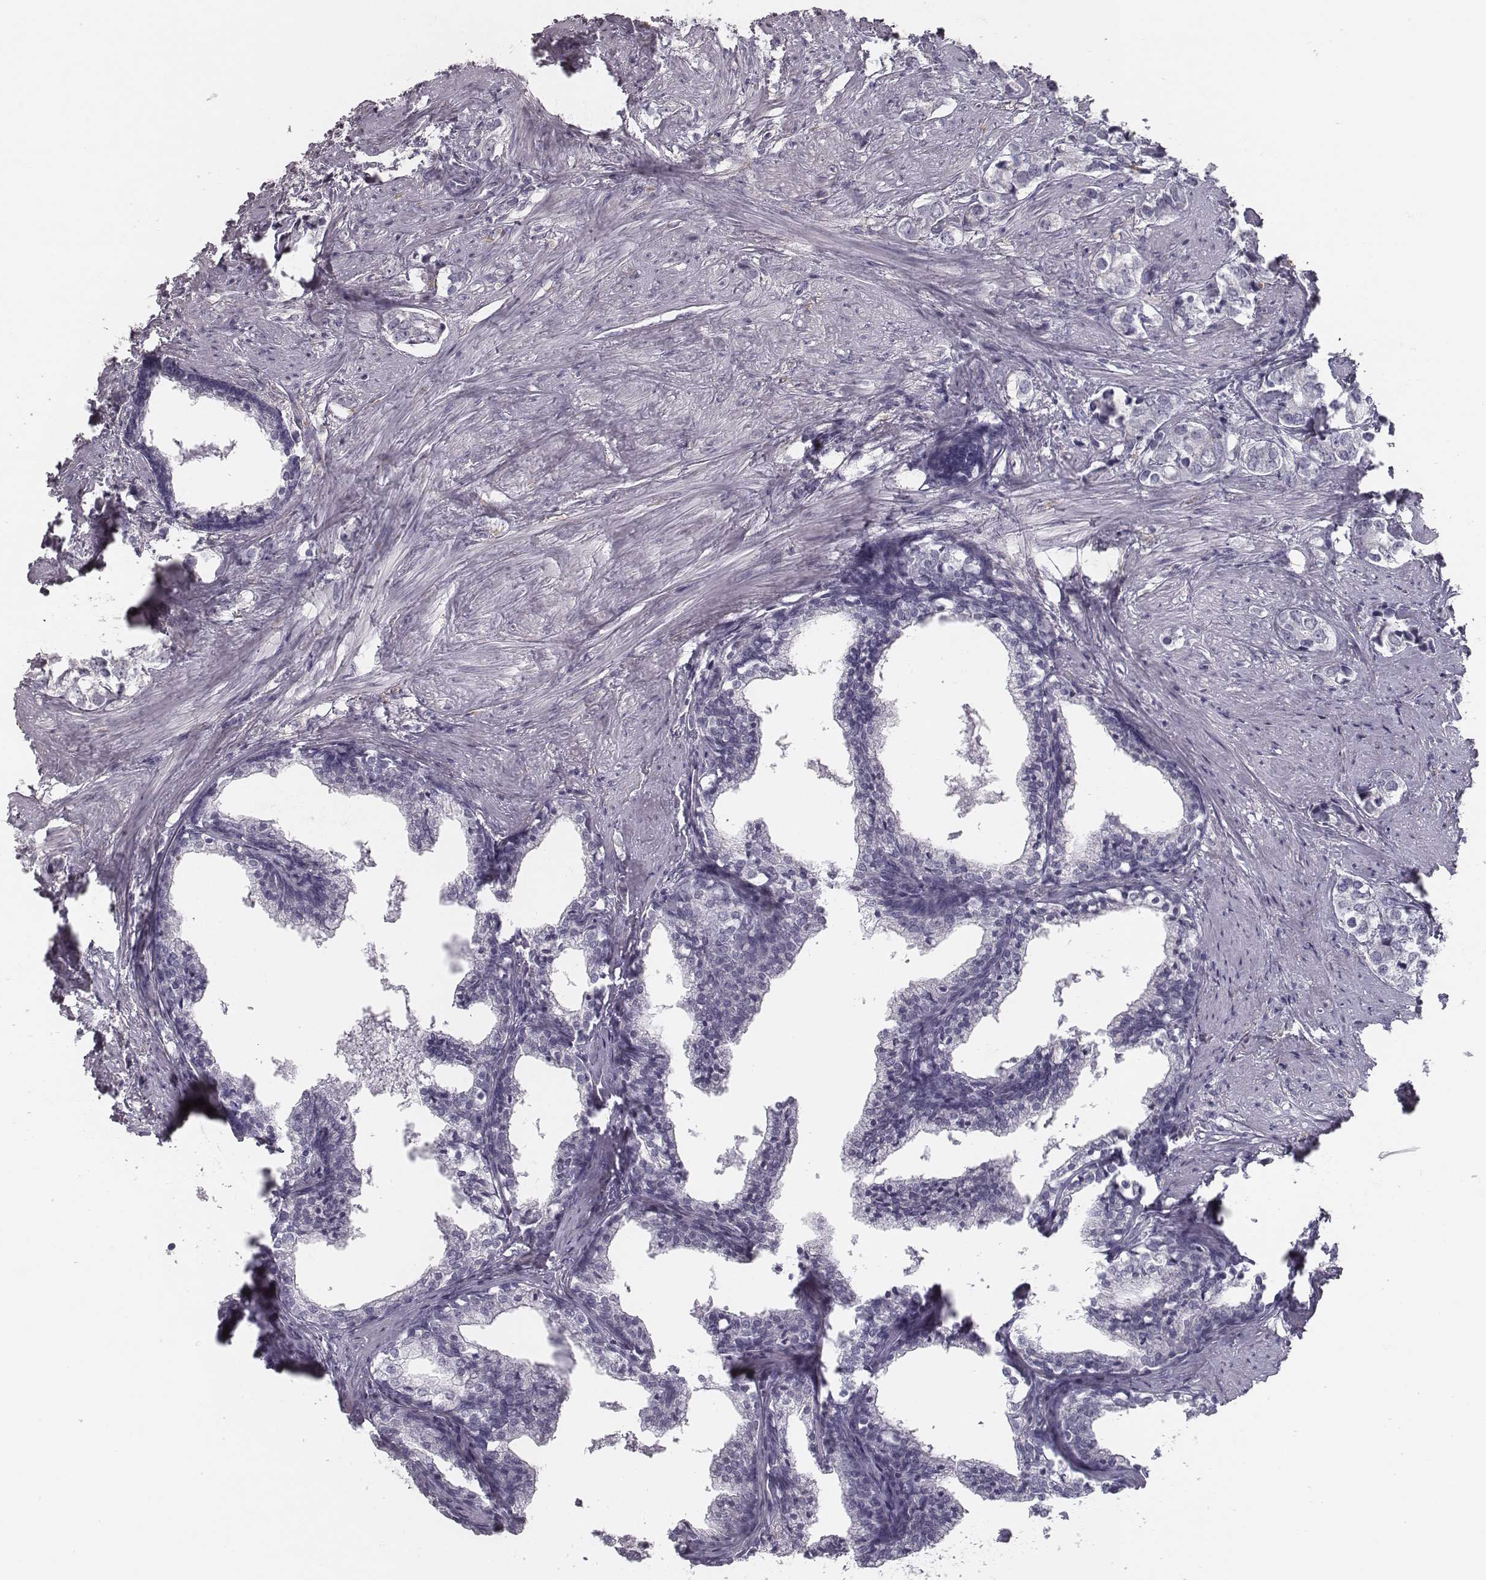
{"staining": {"intensity": "negative", "quantity": "none", "location": "none"}, "tissue": "prostate cancer", "cell_type": "Tumor cells", "image_type": "cancer", "snomed": [{"axis": "morphology", "description": "Adenocarcinoma, NOS"}, {"axis": "topography", "description": "Prostate and seminal vesicle, NOS"}], "caption": "This is an immunohistochemistry (IHC) photomicrograph of human prostate adenocarcinoma. There is no positivity in tumor cells.", "gene": "SEPTIN14", "patient": {"sex": "male", "age": 63}}